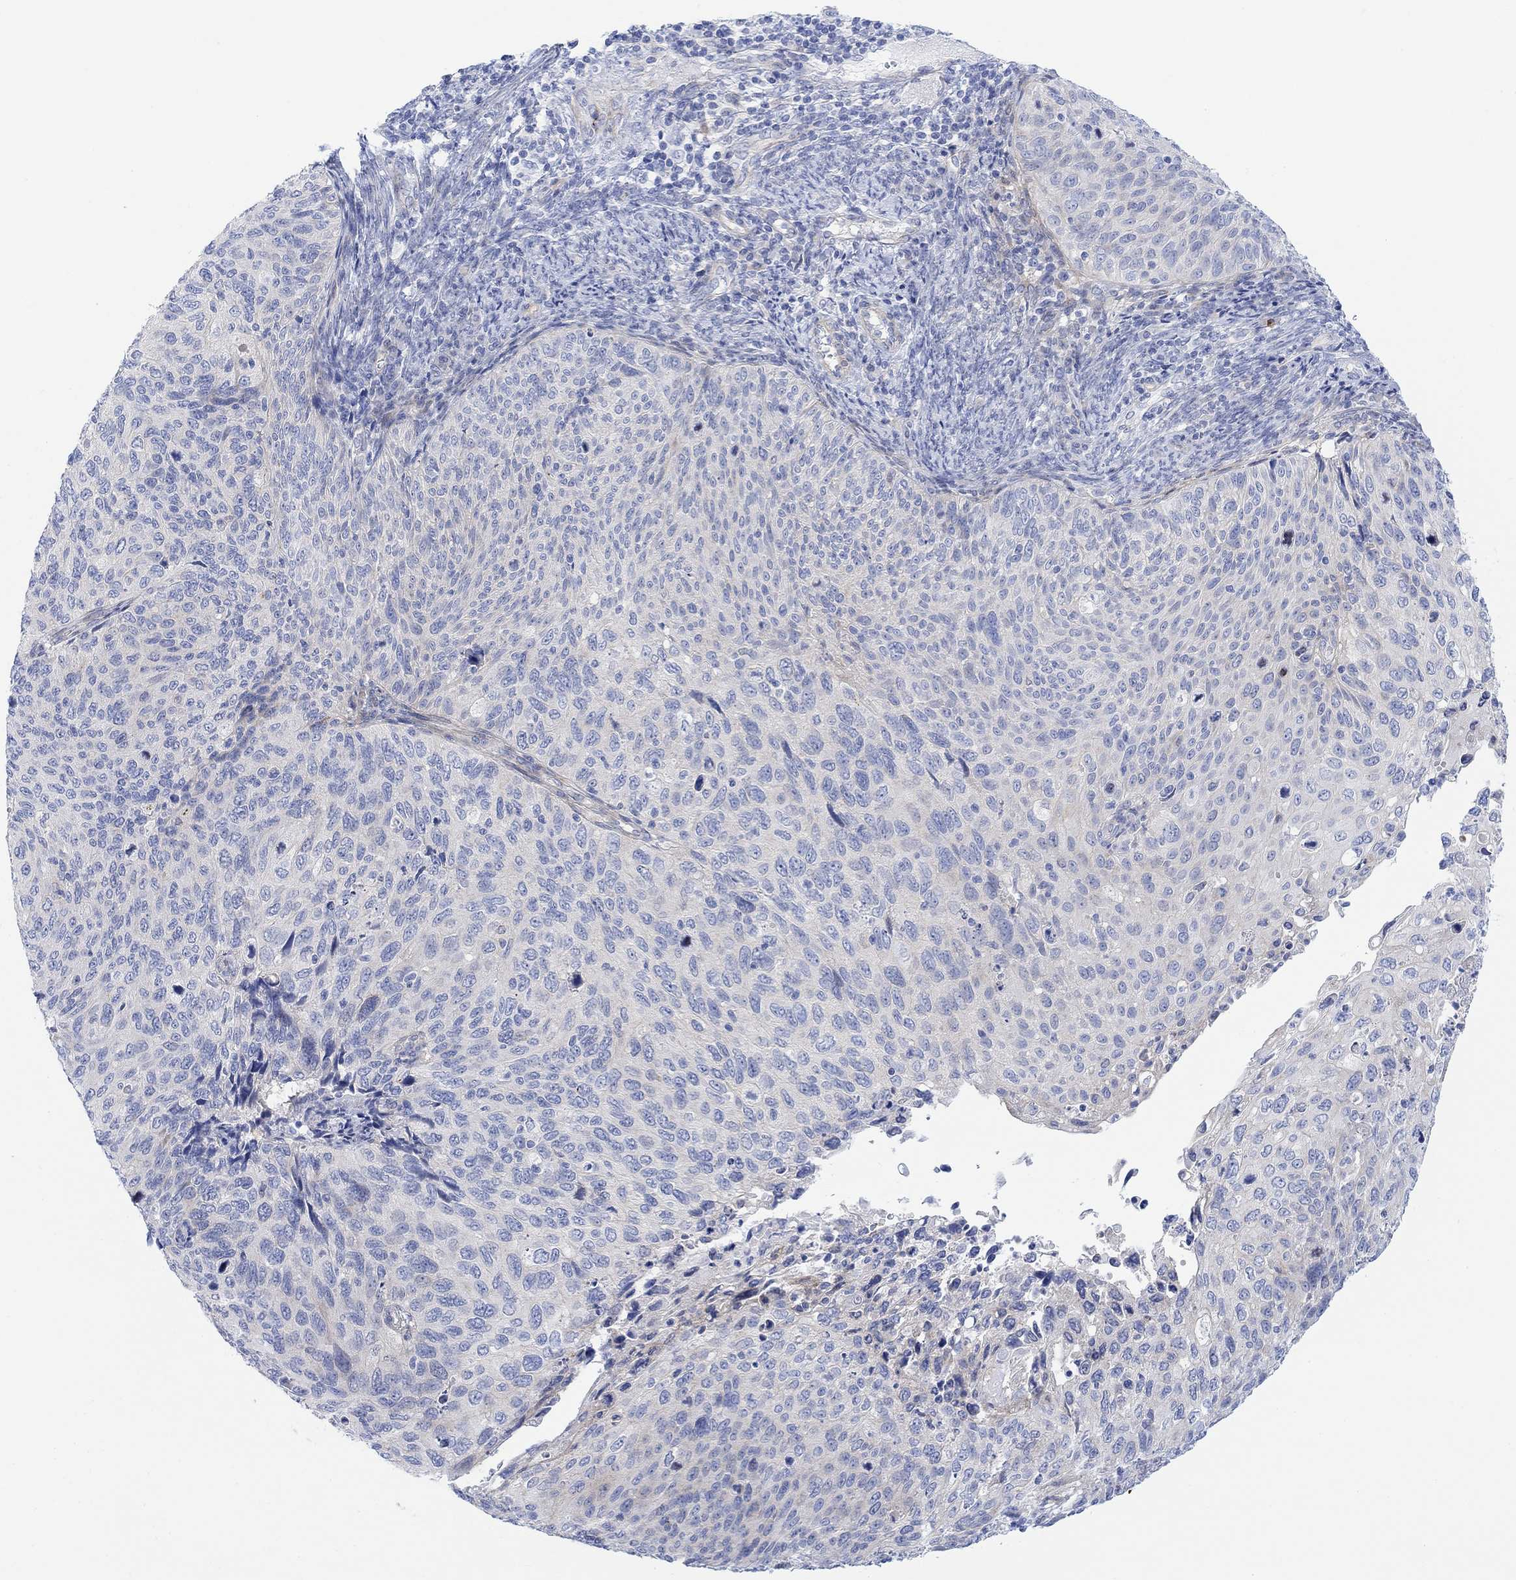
{"staining": {"intensity": "negative", "quantity": "none", "location": "none"}, "tissue": "cervical cancer", "cell_type": "Tumor cells", "image_type": "cancer", "snomed": [{"axis": "morphology", "description": "Squamous cell carcinoma, NOS"}, {"axis": "topography", "description": "Cervix"}], "caption": "High power microscopy image of an immunohistochemistry photomicrograph of cervical cancer, revealing no significant expression in tumor cells.", "gene": "TLDC2", "patient": {"sex": "female", "age": 70}}